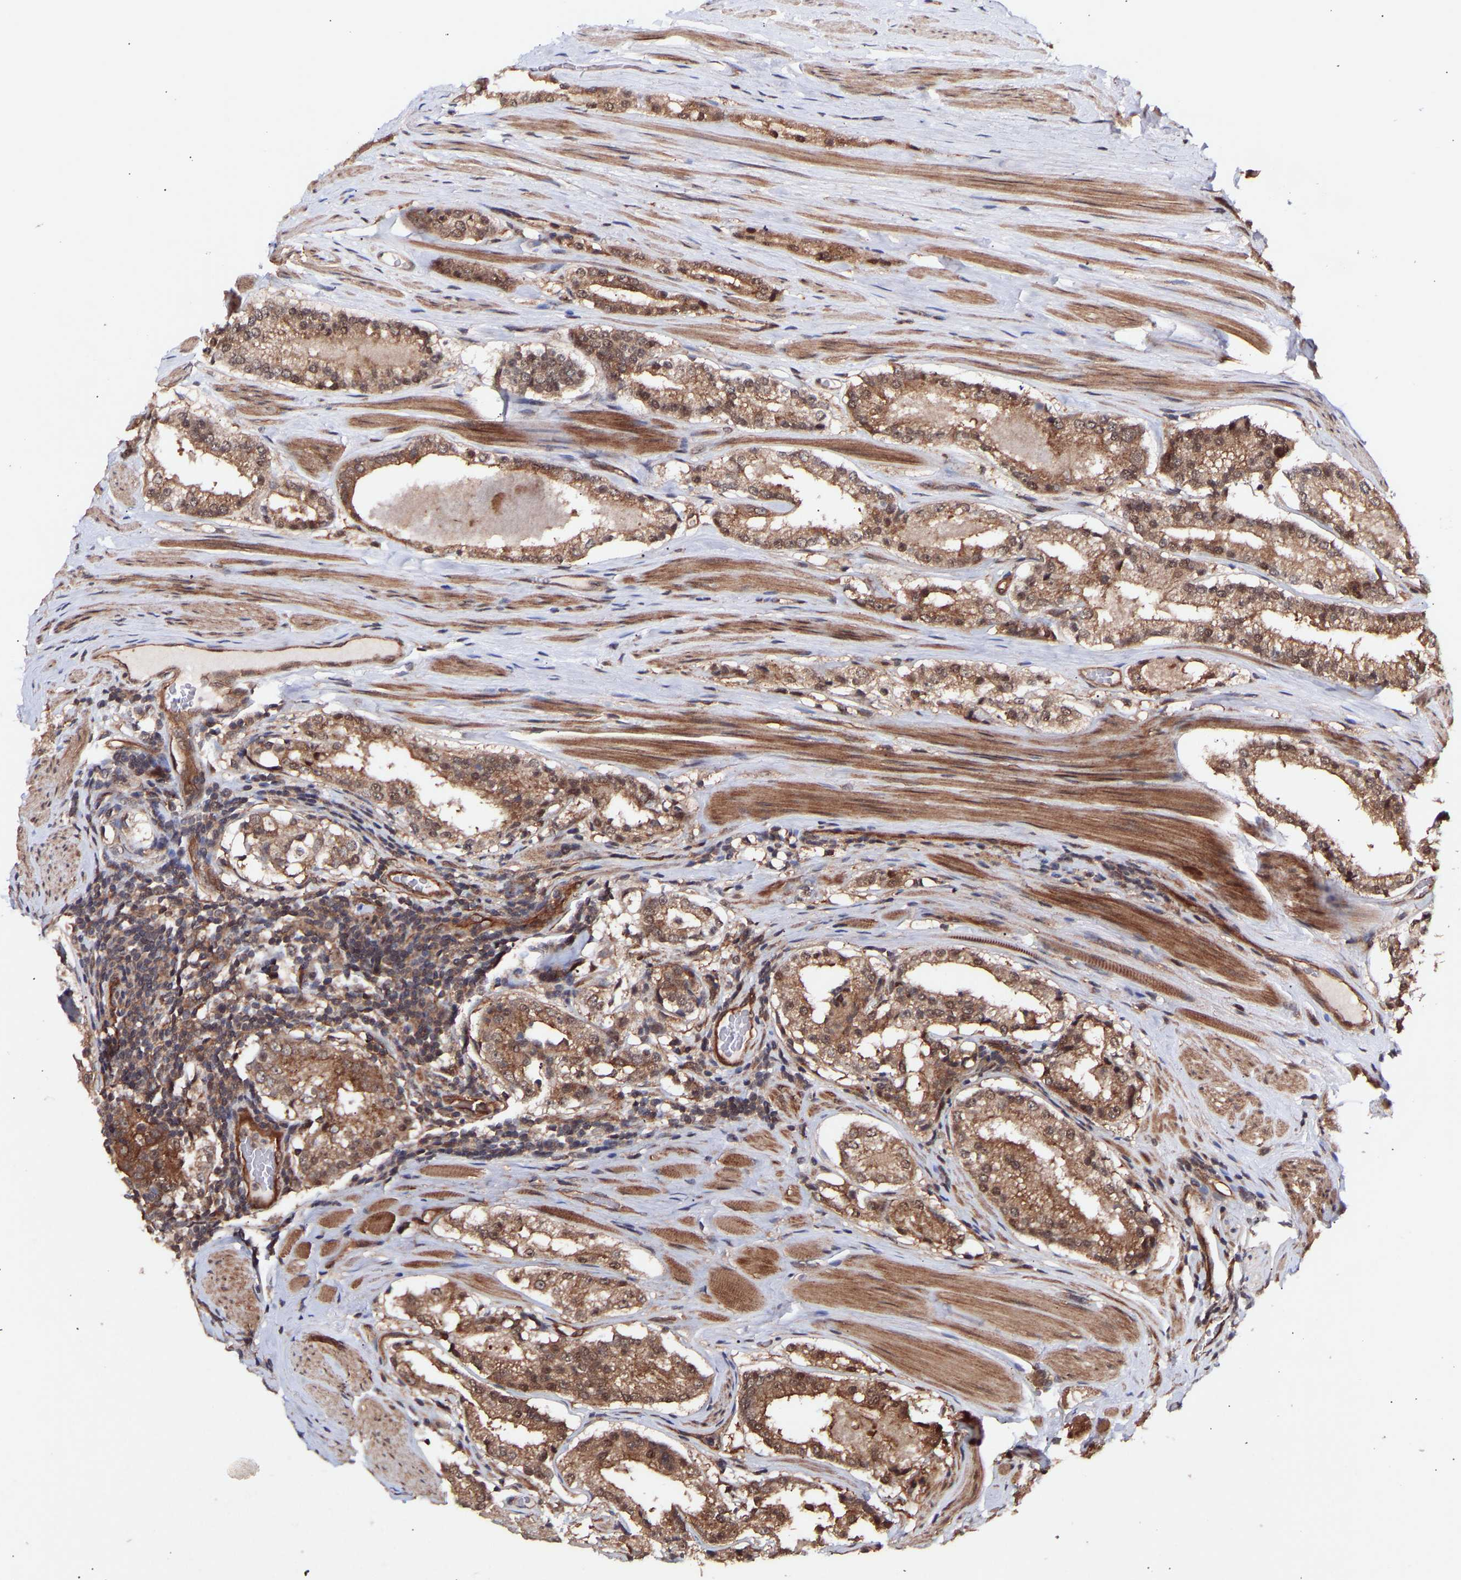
{"staining": {"intensity": "moderate", "quantity": ">75%", "location": "cytoplasmic/membranous"}, "tissue": "prostate cancer", "cell_type": "Tumor cells", "image_type": "cancer", "snomed": [{"axis": "morphology", "description": "Adenocarcinoma, Low grade"}, {"axis": "topography", "description": "Prostate"}], "caption": "Immunohistochemistry image of human prostate low-grade adenocarcinoma stained for a protein (brown), which reveals medium levels of moderate cytoplasmic/membranous positivity in about >75% of tumor cells.", "gene": "PDLIM5", "patient": {"sex": "male", "age": 63}}